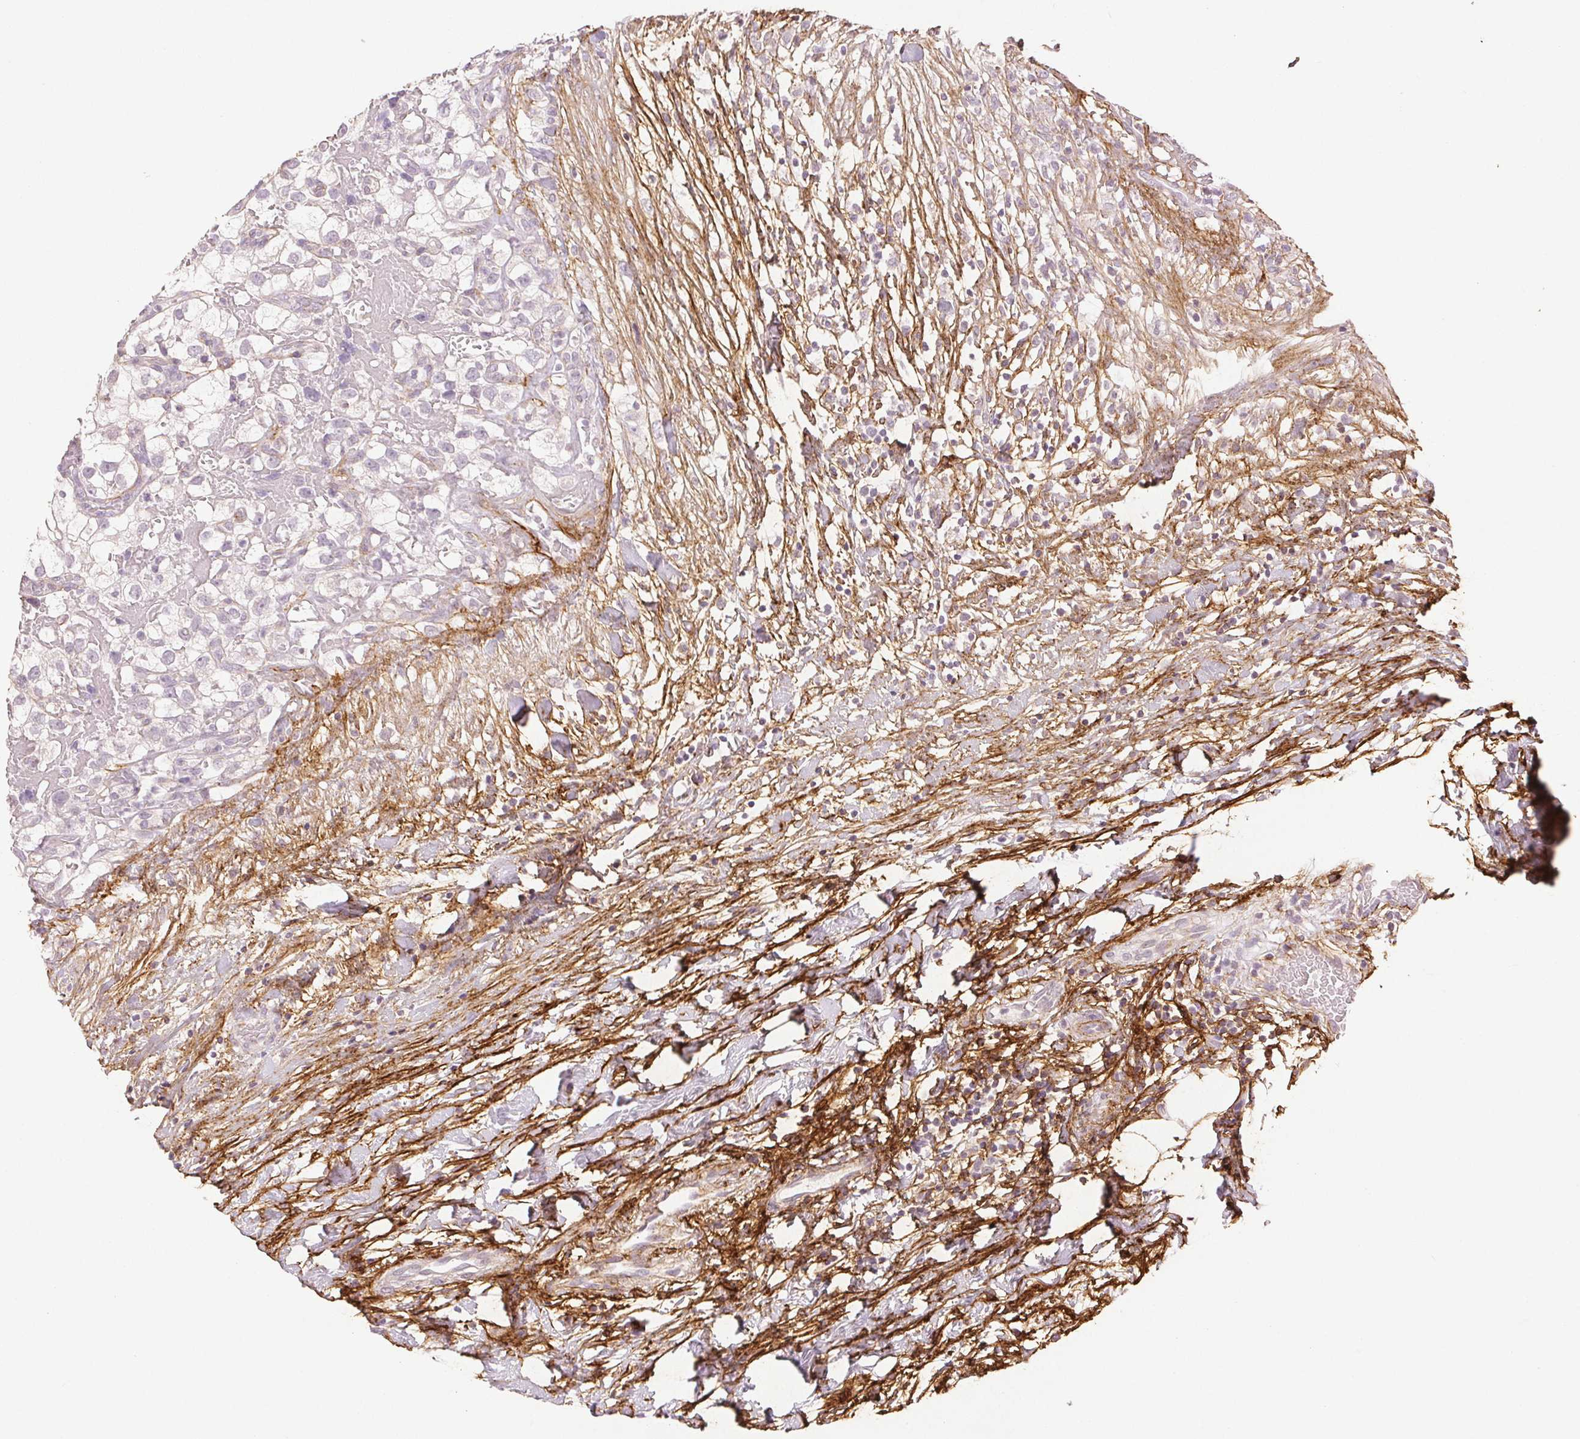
{"staining": {"intensity": "negative", "quantity": "none", "location": "none"}, "tissue": "renal cancer", "cell_type": "Tumor cells", "image_type": "cancer", "snomed": [{"axis": "morphology", "description": "Adenocarcinoma, NOS"}, {"axis": "topography", "description": "Kidney"}], "caption": "This is an immunohistochemistry (IHC) photomicrograph of human renal adenocarcinoma. There is no staining in tumor cells.", "gene": "FBN1", "patient": {"sex": "male", "age": 59}}